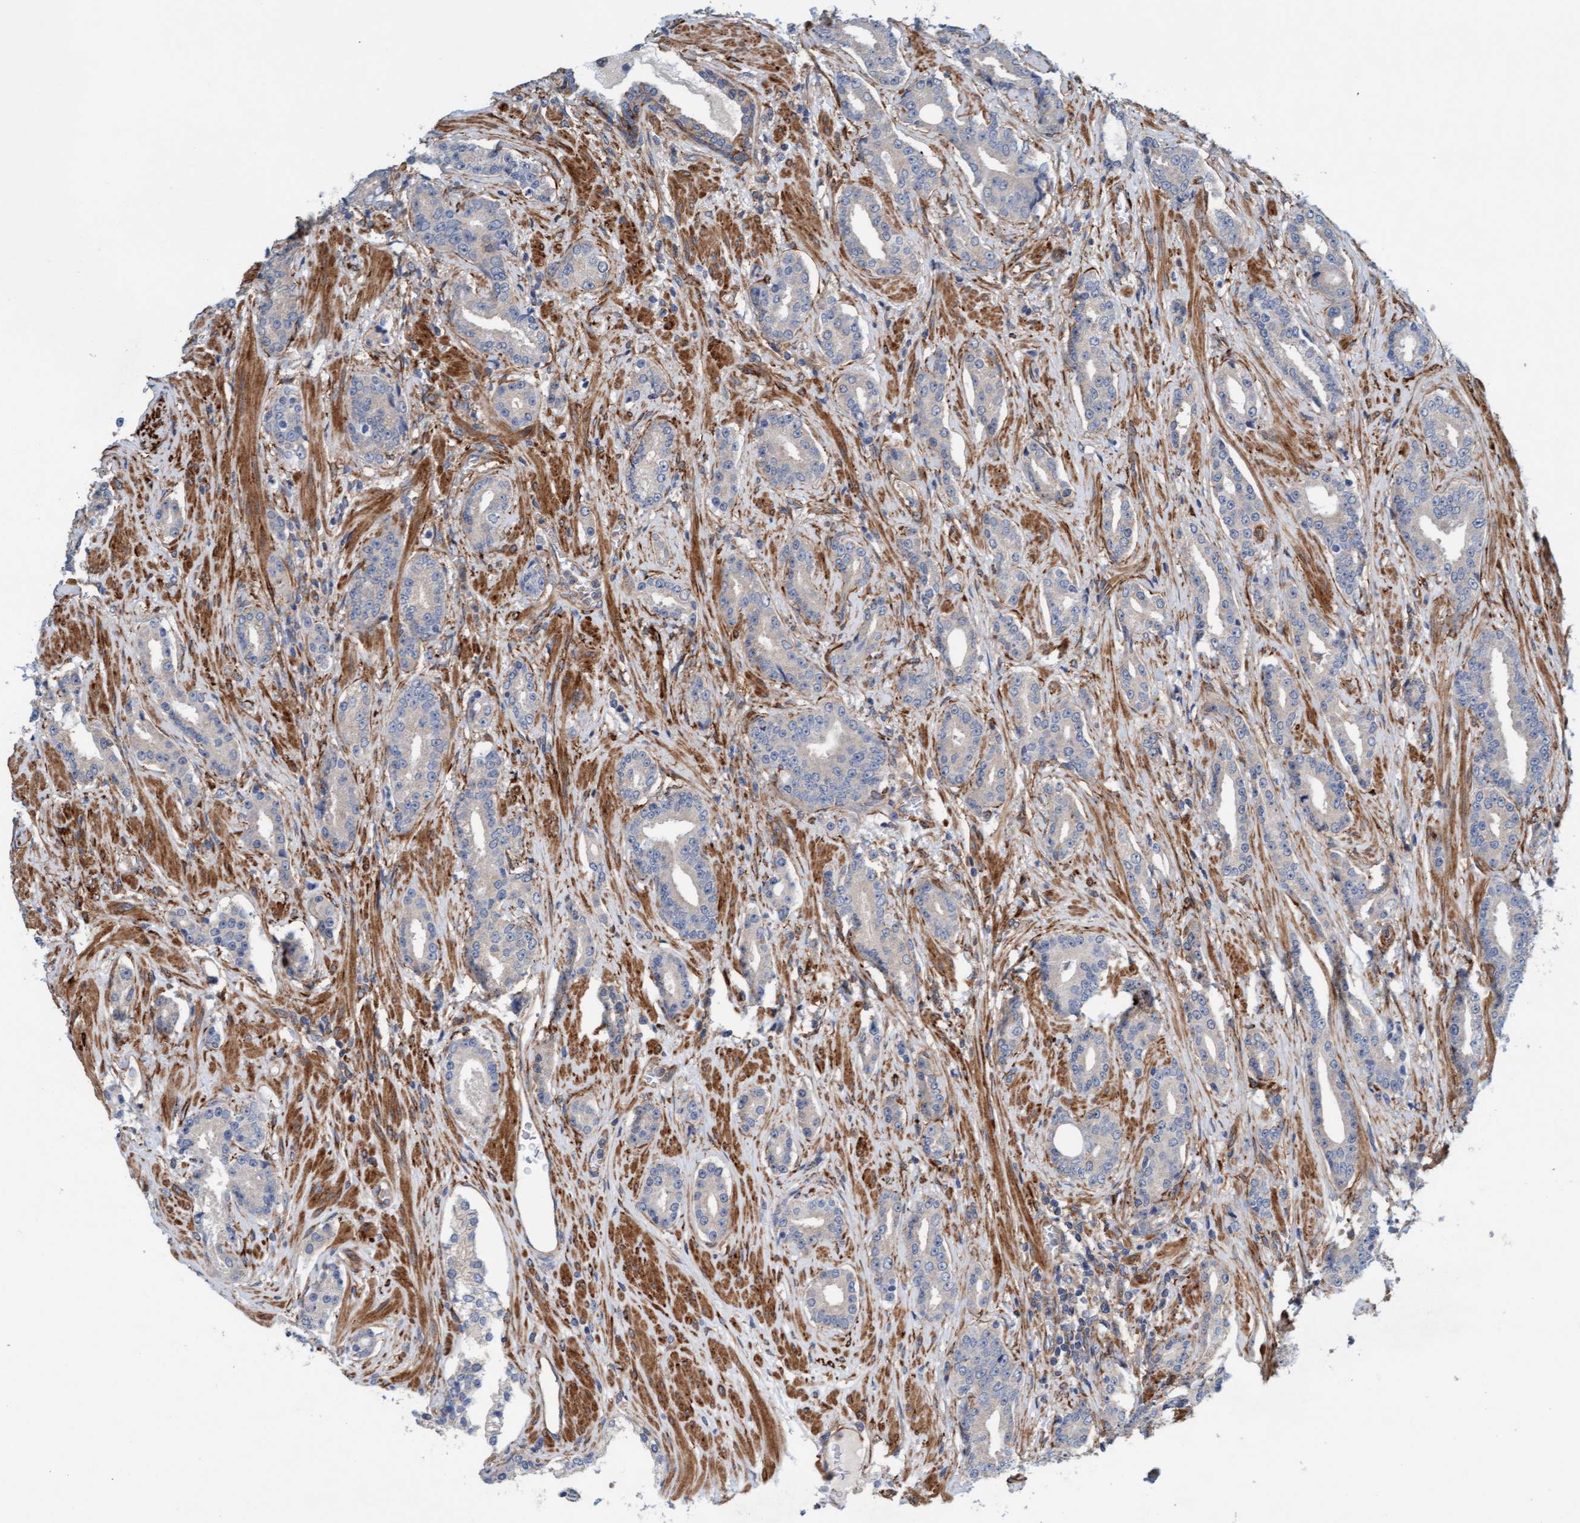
{"staining": {"intensity": "negative", "quantity": "none", "location": "none"}, "tissue": "prostate cancer", "cell_type": "Tumor cells", "image_type": "cancer", "snomed": [{"axis": "morphology", "description": "Adenocarcinoma, High grade"}, {"axis": "topography", "description": "Prostate"}], "caption": "A high-resolution micrograph shows immunohistochemistry staining of prostate adenocarcinoma (high-grade), which demonstrates no significant expression in tumor cells.", "gene": "FMNL3", "patient": {"sex": "male", "age": 71}}